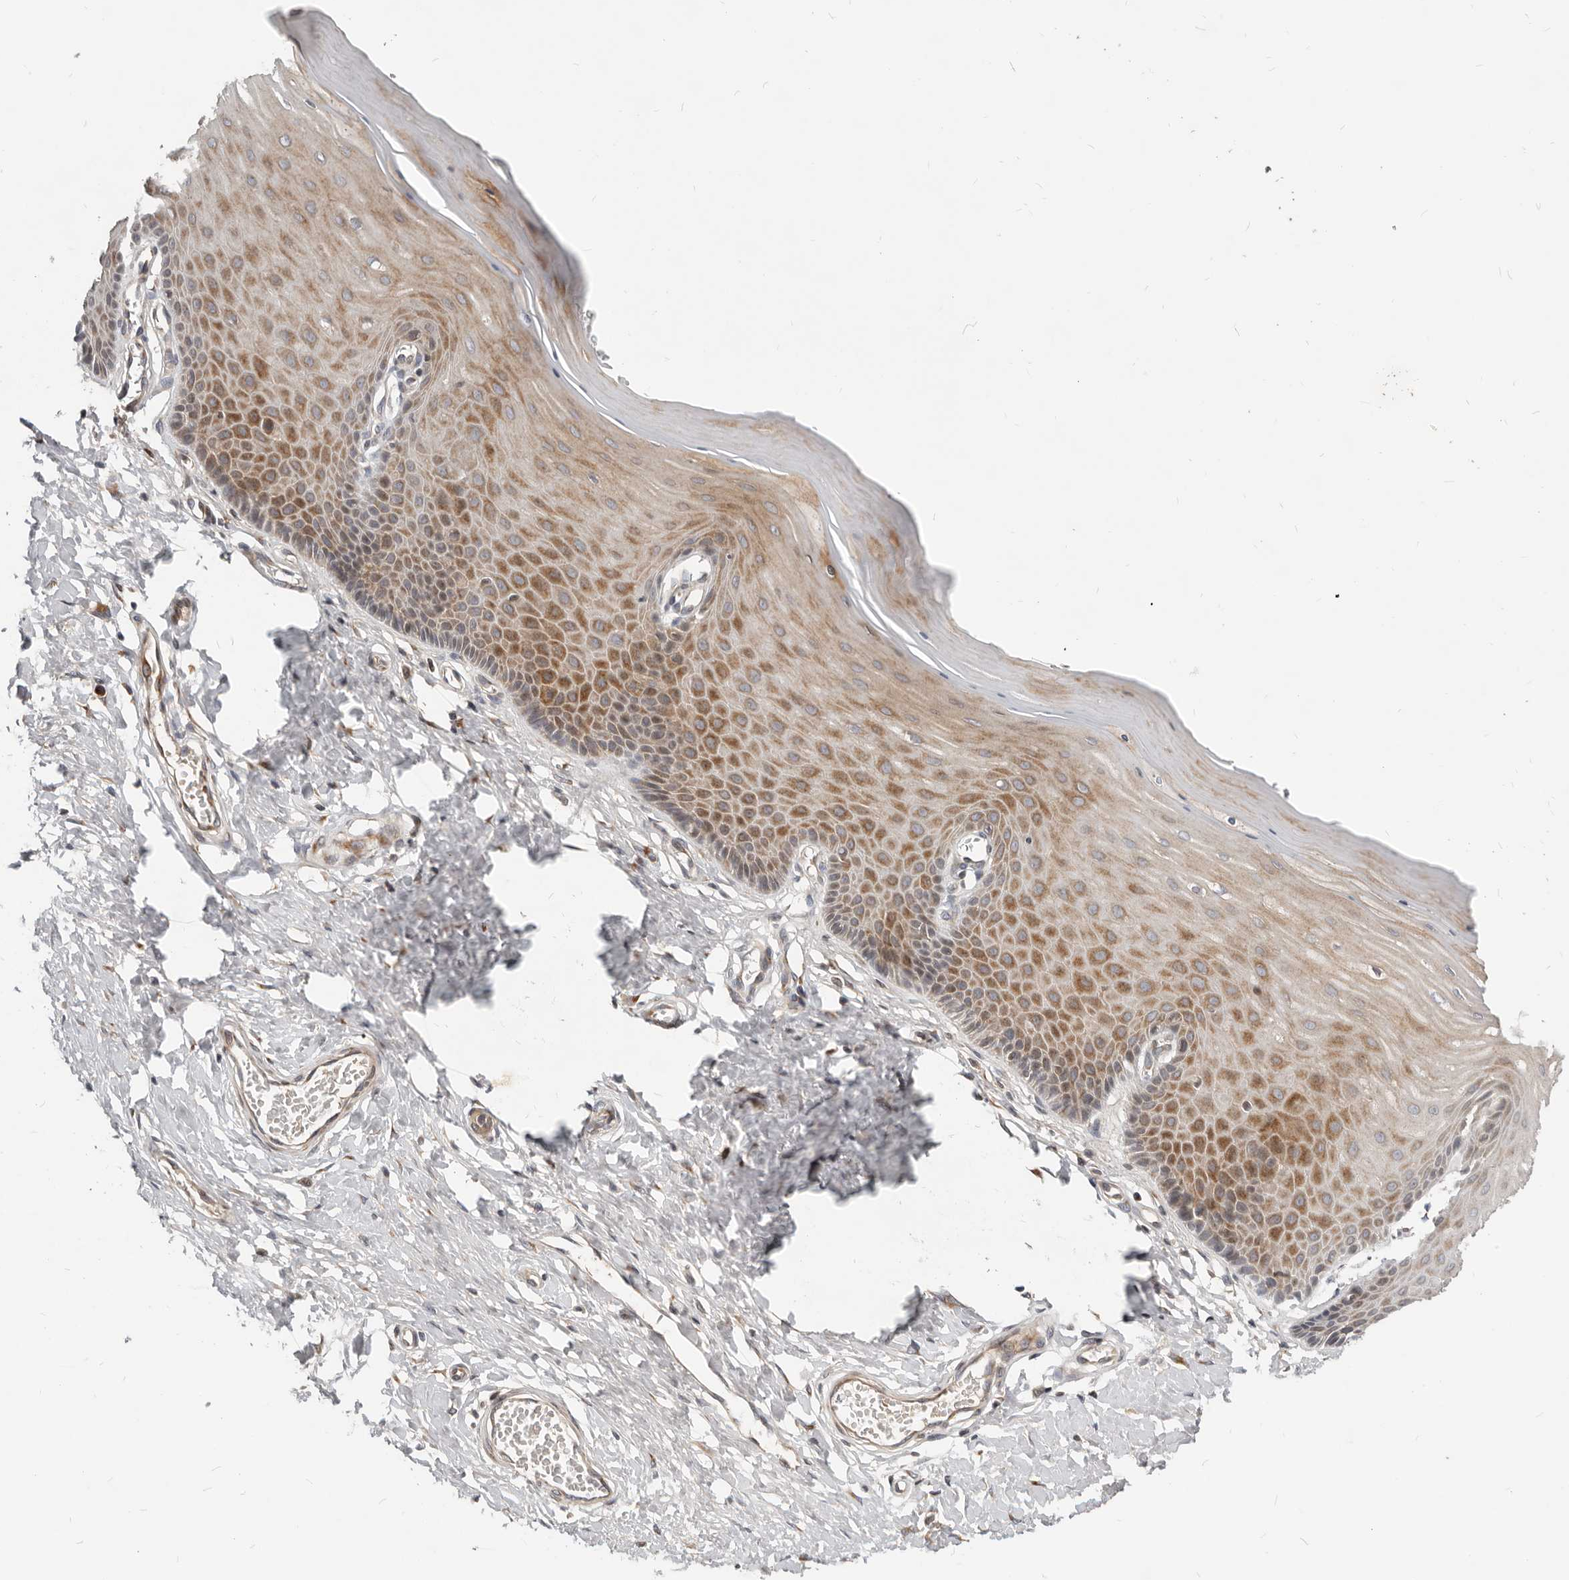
{"staining": {"intensity": "moderate", "quantity": ">75%", "location": "cytoplasmic/membranous"}, "tissue": "cervix", "cell_type": "Glandular cells", "image_type": "normal", "snomed": [{"axis": "morphology", "description": "Normal tissue, NOS"}, {"axis": "topography", "description": "Cervix"}], "caption": "Immunohistochemistry (IHC) micrograph of benign human cervix stained for a protein (brown), which exhibits medium levels of moderate cytoplasmic/membranous positivity in about >75% of glandular cells.", "gene": "NPY4R2", "patient": {"sex": "female", "age": 55}}